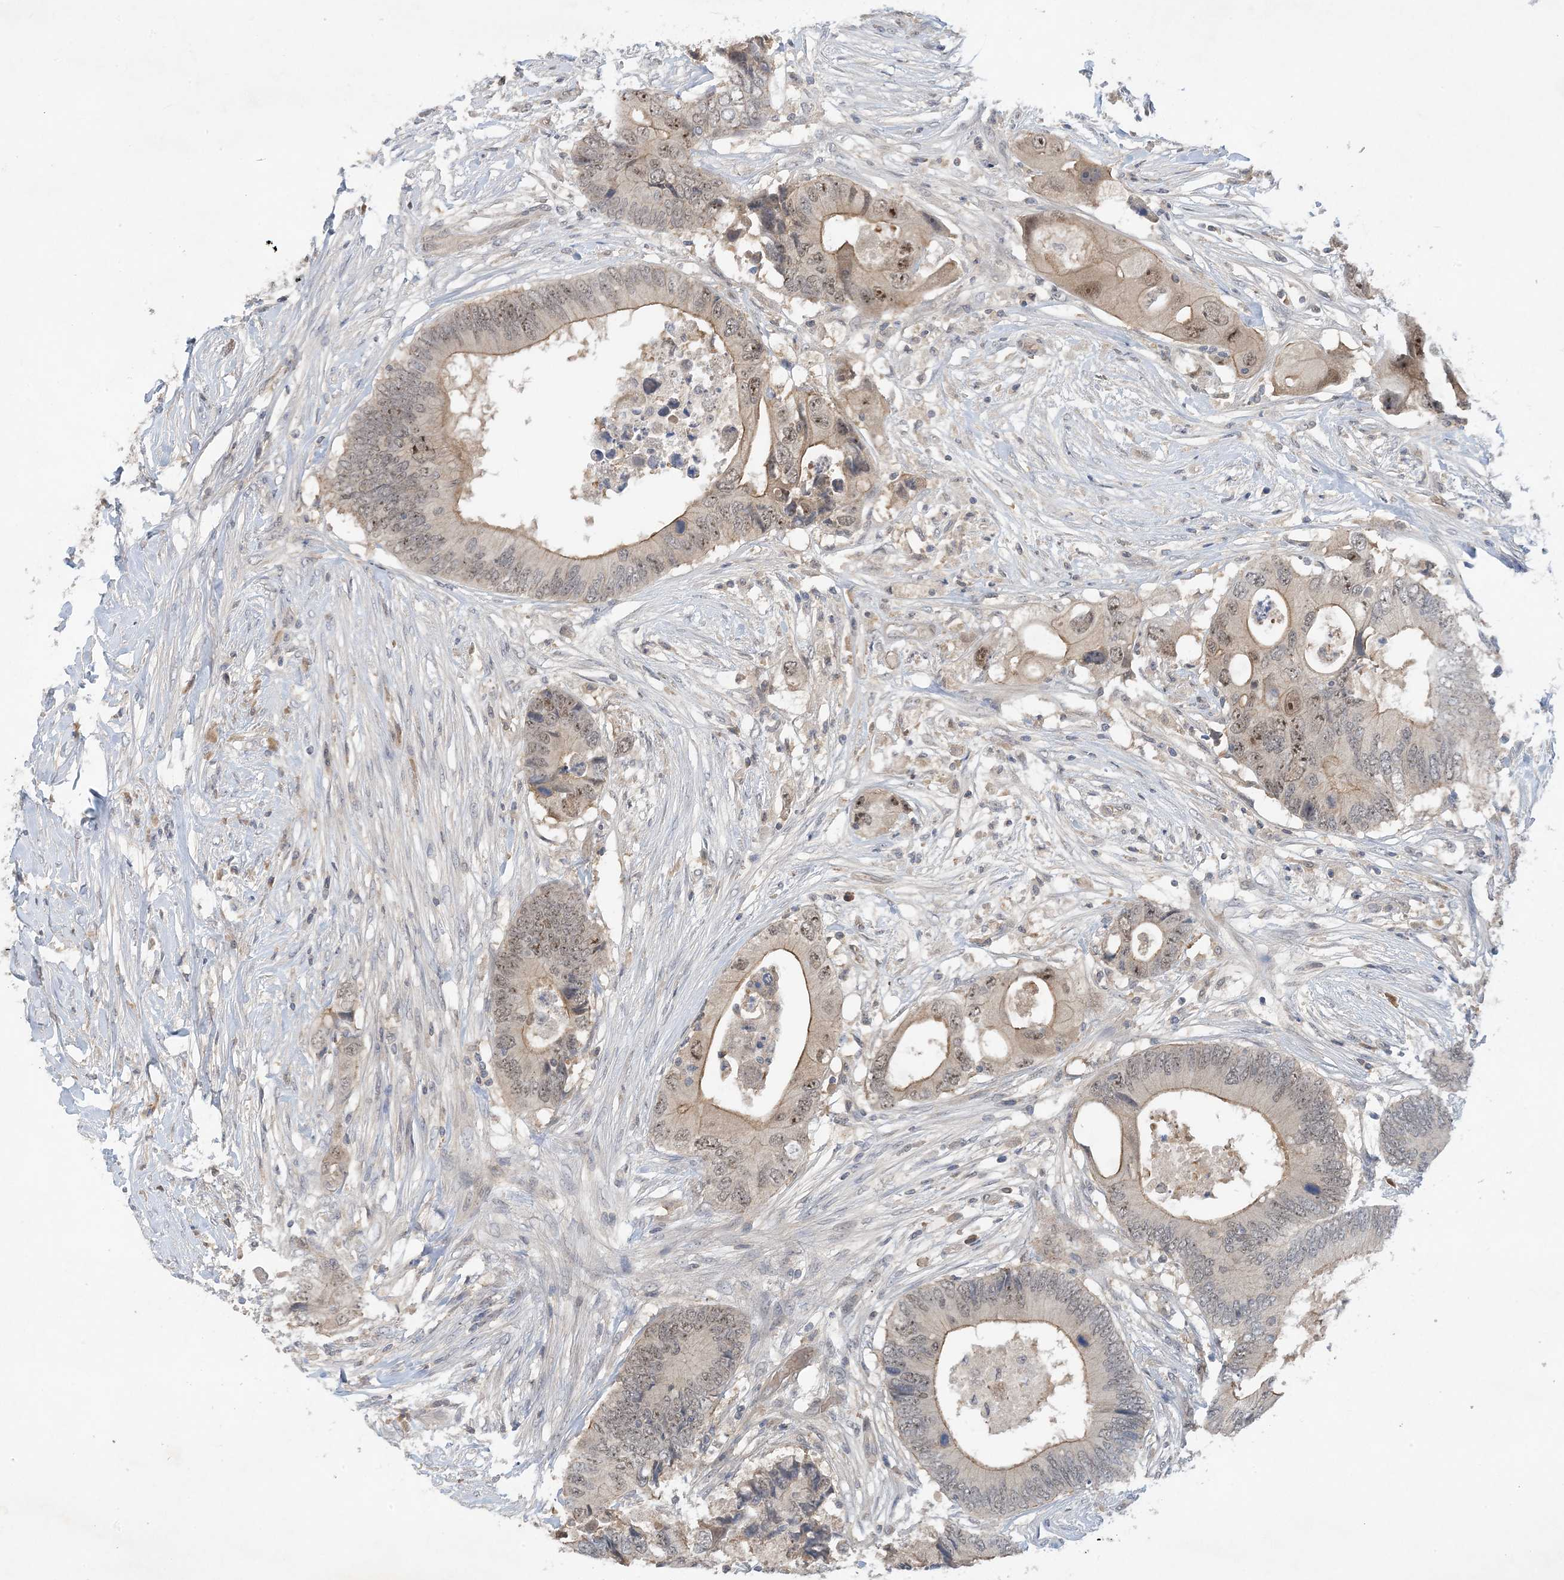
{"staining": {"intensity": "weak", "quantity": "25%-75%", "location": "cytoplasmic/membranous,nuclear"}, "tissue": "colorectal cancer", "cell_type": "Tumor cells", "image_type": "cancer", "snomed": [{"axis": "morphology", "description": "Adenocarcinoma, NOS"}, {"axis": "topography", "description": "Colon"}], "caption": "Immunohistochemistry image of colorectal adenocarcinoma stained for a protein (brown), which shows low levels of weak cytoplasmic/membranous and nuclear staining in about 25%-75% of tumor cells.", "gene": "UBE2E1", "patient": {"sex": "male", "age": 71}}